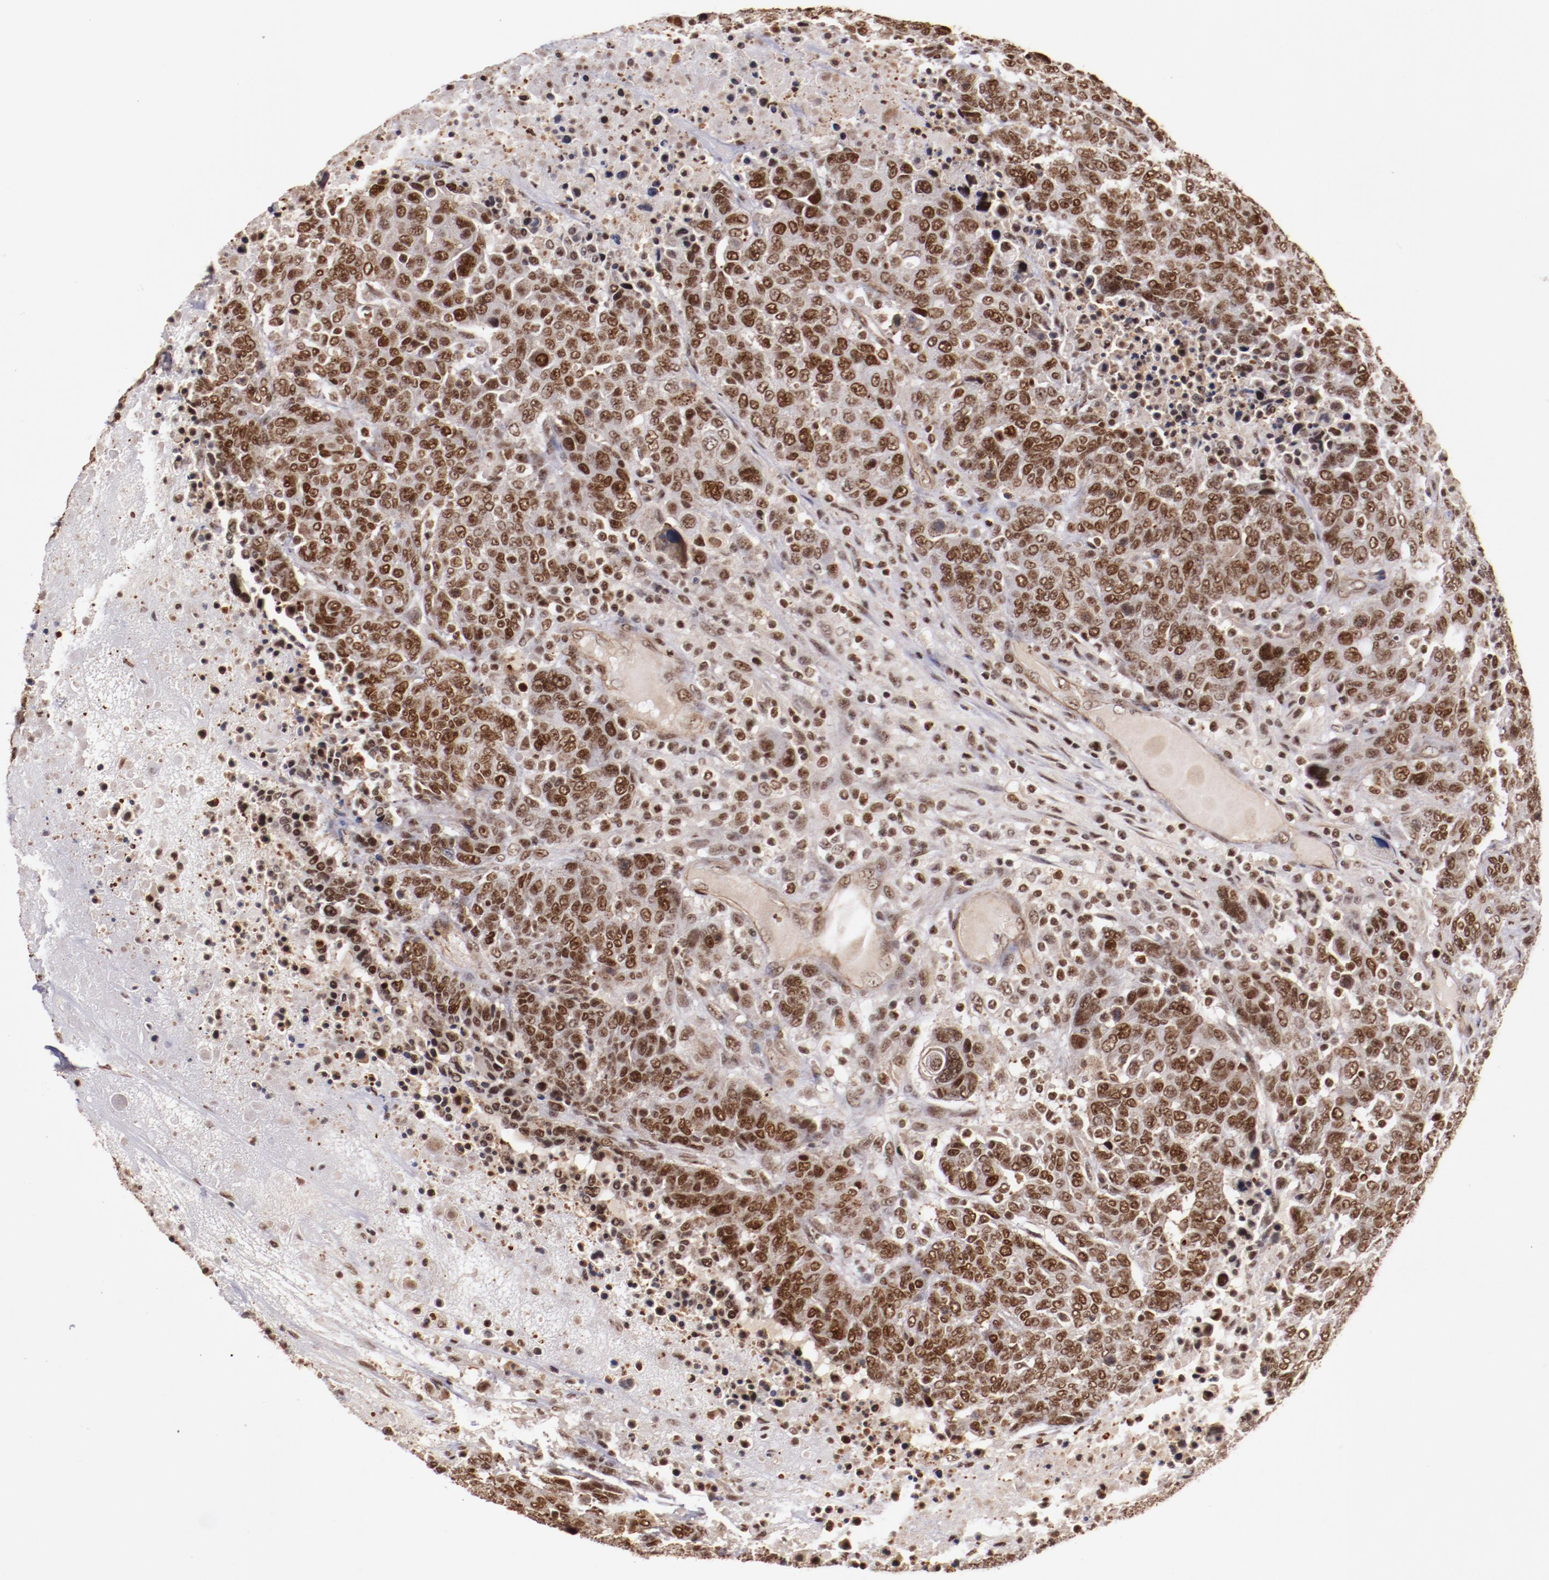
{"staining": {"intensity": "moderate", "quantity": ">75%", "location": "nuclear"}, "tissue": "breast cancer", "cell_type": "Tumor cells", "image_type": "cancer", "snomed": [{"axis": "morphology", "description": "Duct carcinoma"}, {"axis": "topography", "description": "Breast"}], "caption": "Breast infiltrating ductal carcinoma stained with immunohistochemistry demonstrates moderate nuclear staining in approximately >75% of tumor cells. The staining is performed using DAB brown chromogen to label protein expression. The nuclei are counter-stained blue using hematoxylin.", "gene": "STAG2", "patient": {"sex": "female", "age": 37}}